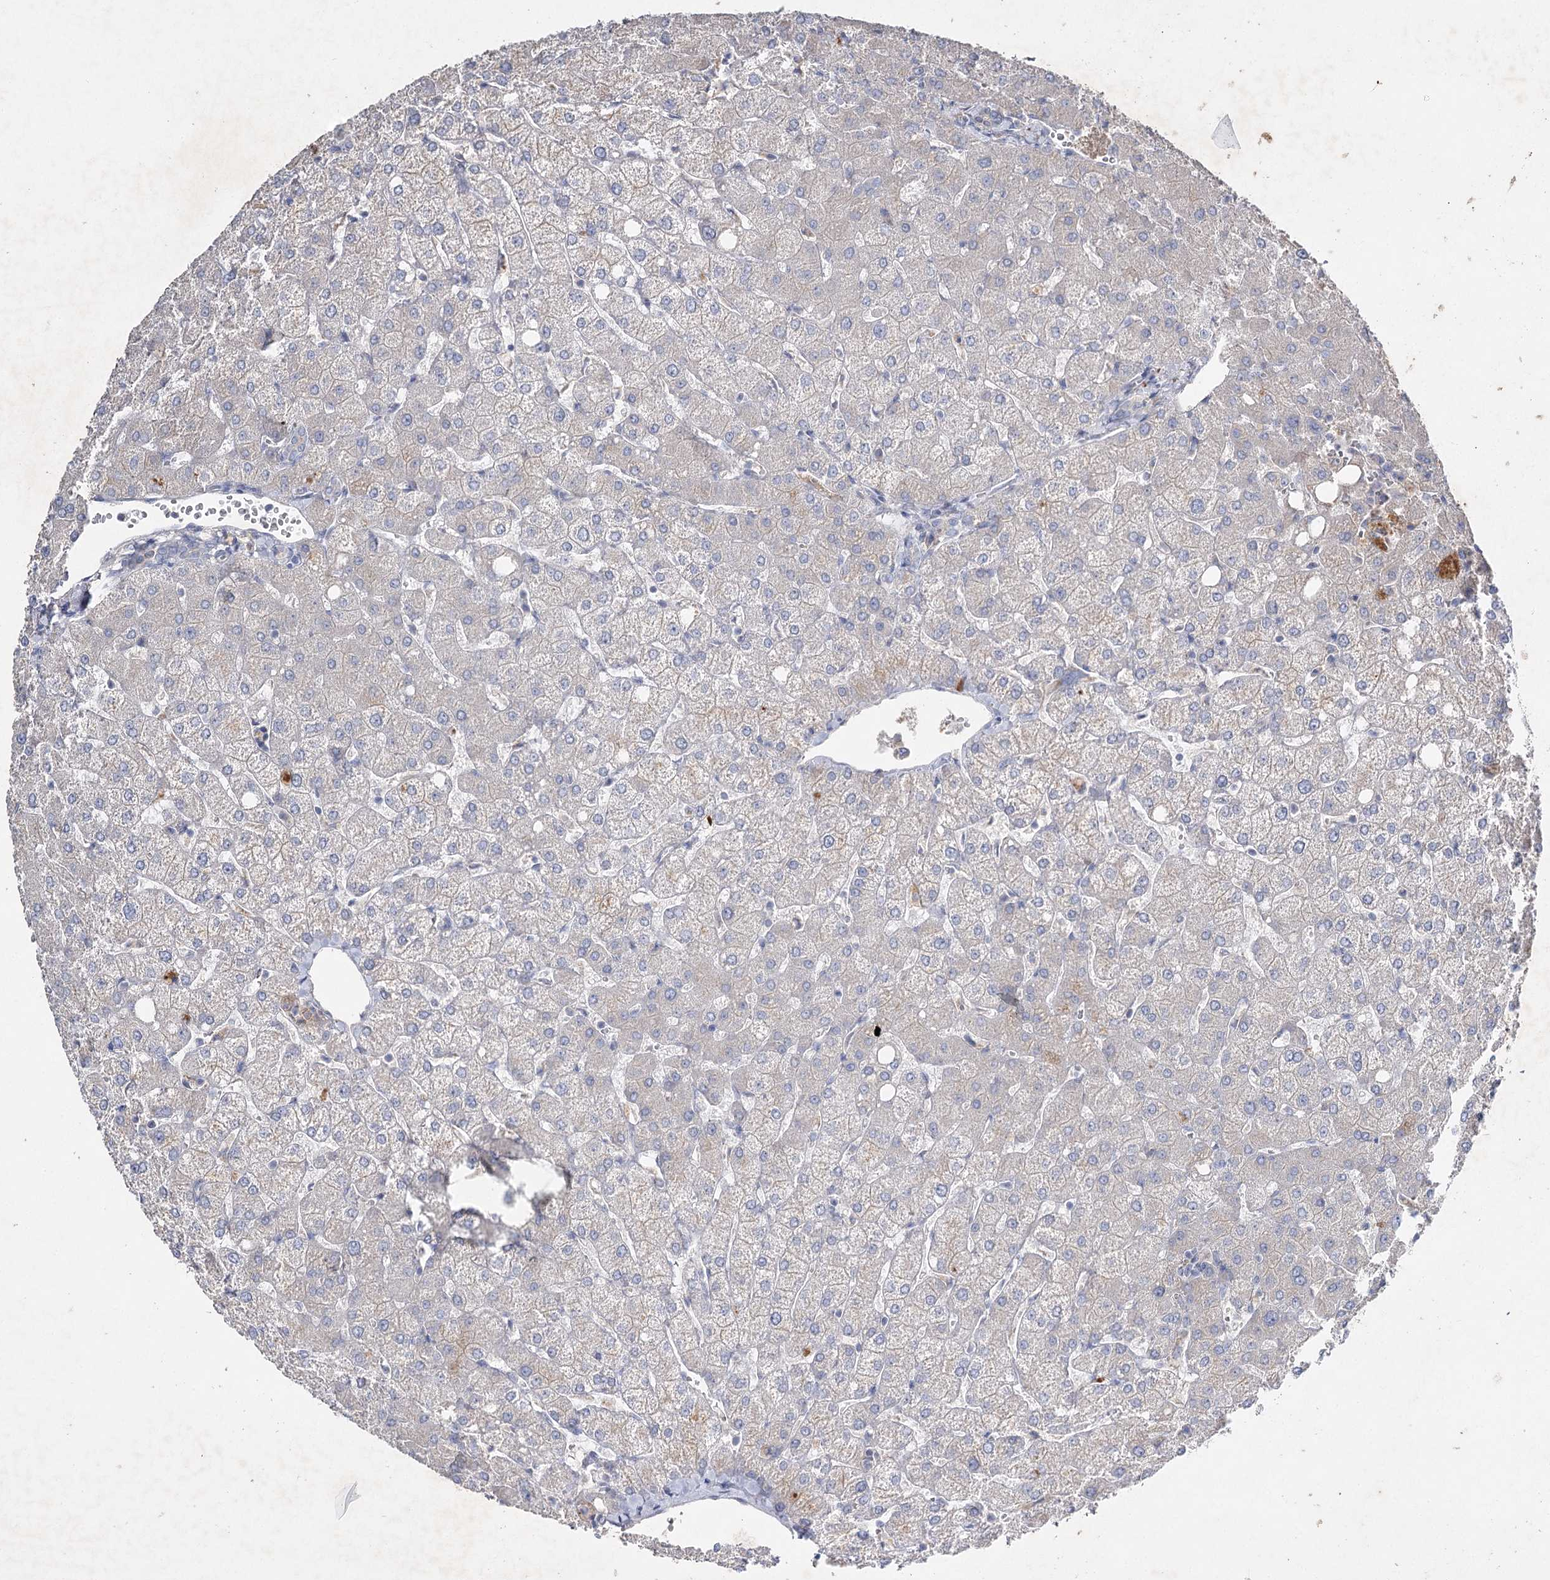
{"staining": {"intensity": "negative", "quantity": "none", "location": "none"}, "tissue": "liver", "cell_type": "Cholangiocytes", "image_type": "normal", "snomed": [{"axis": "morphology", "description": "Normal tissue, NOS"}, {"axis": "topography", "description": "Liver"}], "caption": "Immunohistochemical staining of normal liver demonstrates no significant expression in cholangiocytes.", "gene": "IL1RAP", "patient": {"sex": "female", "age": 54}}